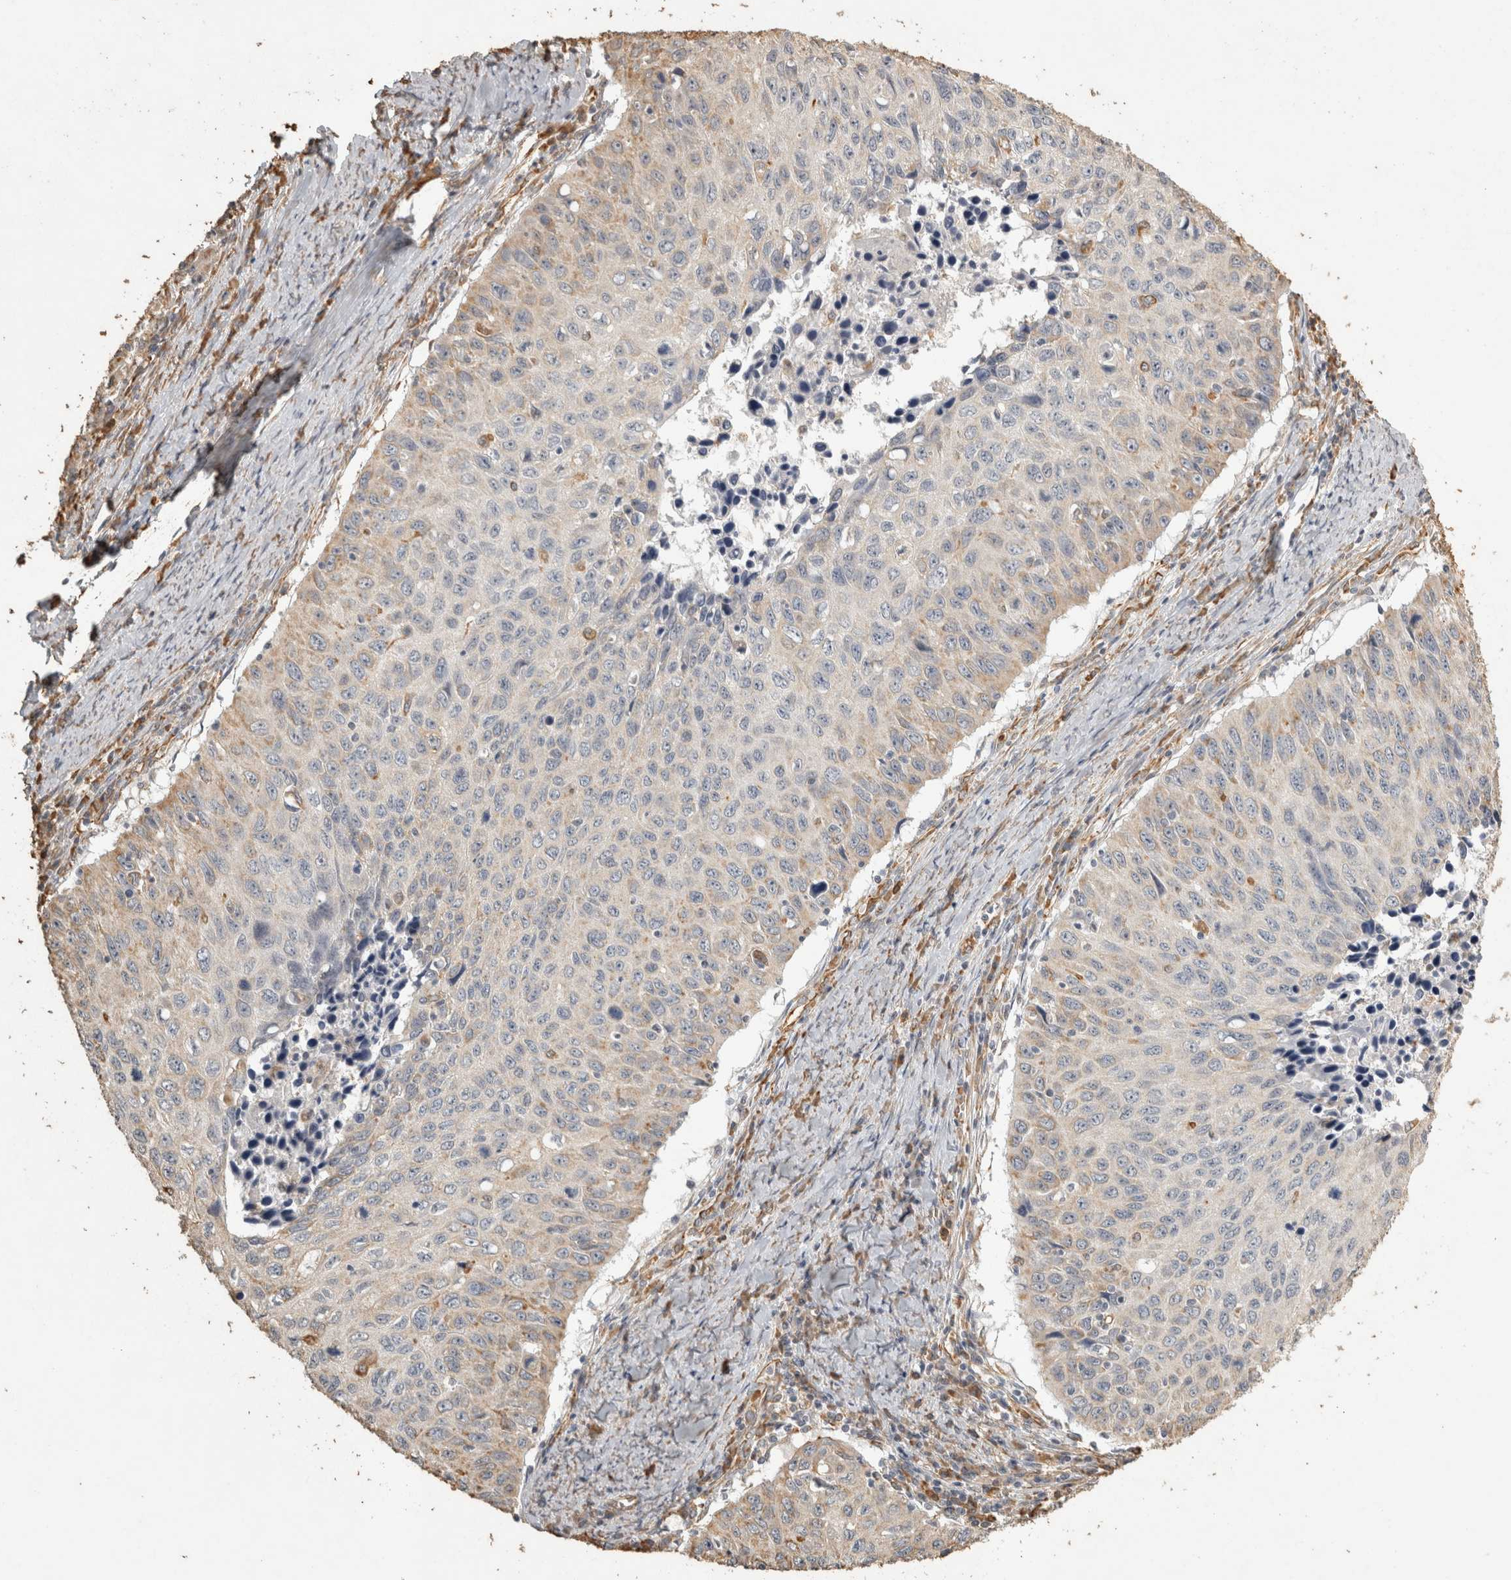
{"staining": {"intensity": "weak", "quantity": "<25%", "location": "cytoplasmic/membranous"}, "tissue": "cervical cancer", "cell_type": "Tumor cells", "image_type": "cancer", "snomed": [{"axis": "morphology", "description": "Squamous cell carcinoma, NOS"}, {"axis": "topography", "description": "Cervix"}], "caption": "A high-resolution photomicrograph shows immunohistochemistry staining of cervical cancer, which displays no significant staining in tumor cells.", "gene": "REPS2", "patient": {"sex": "female", "age": 53}}